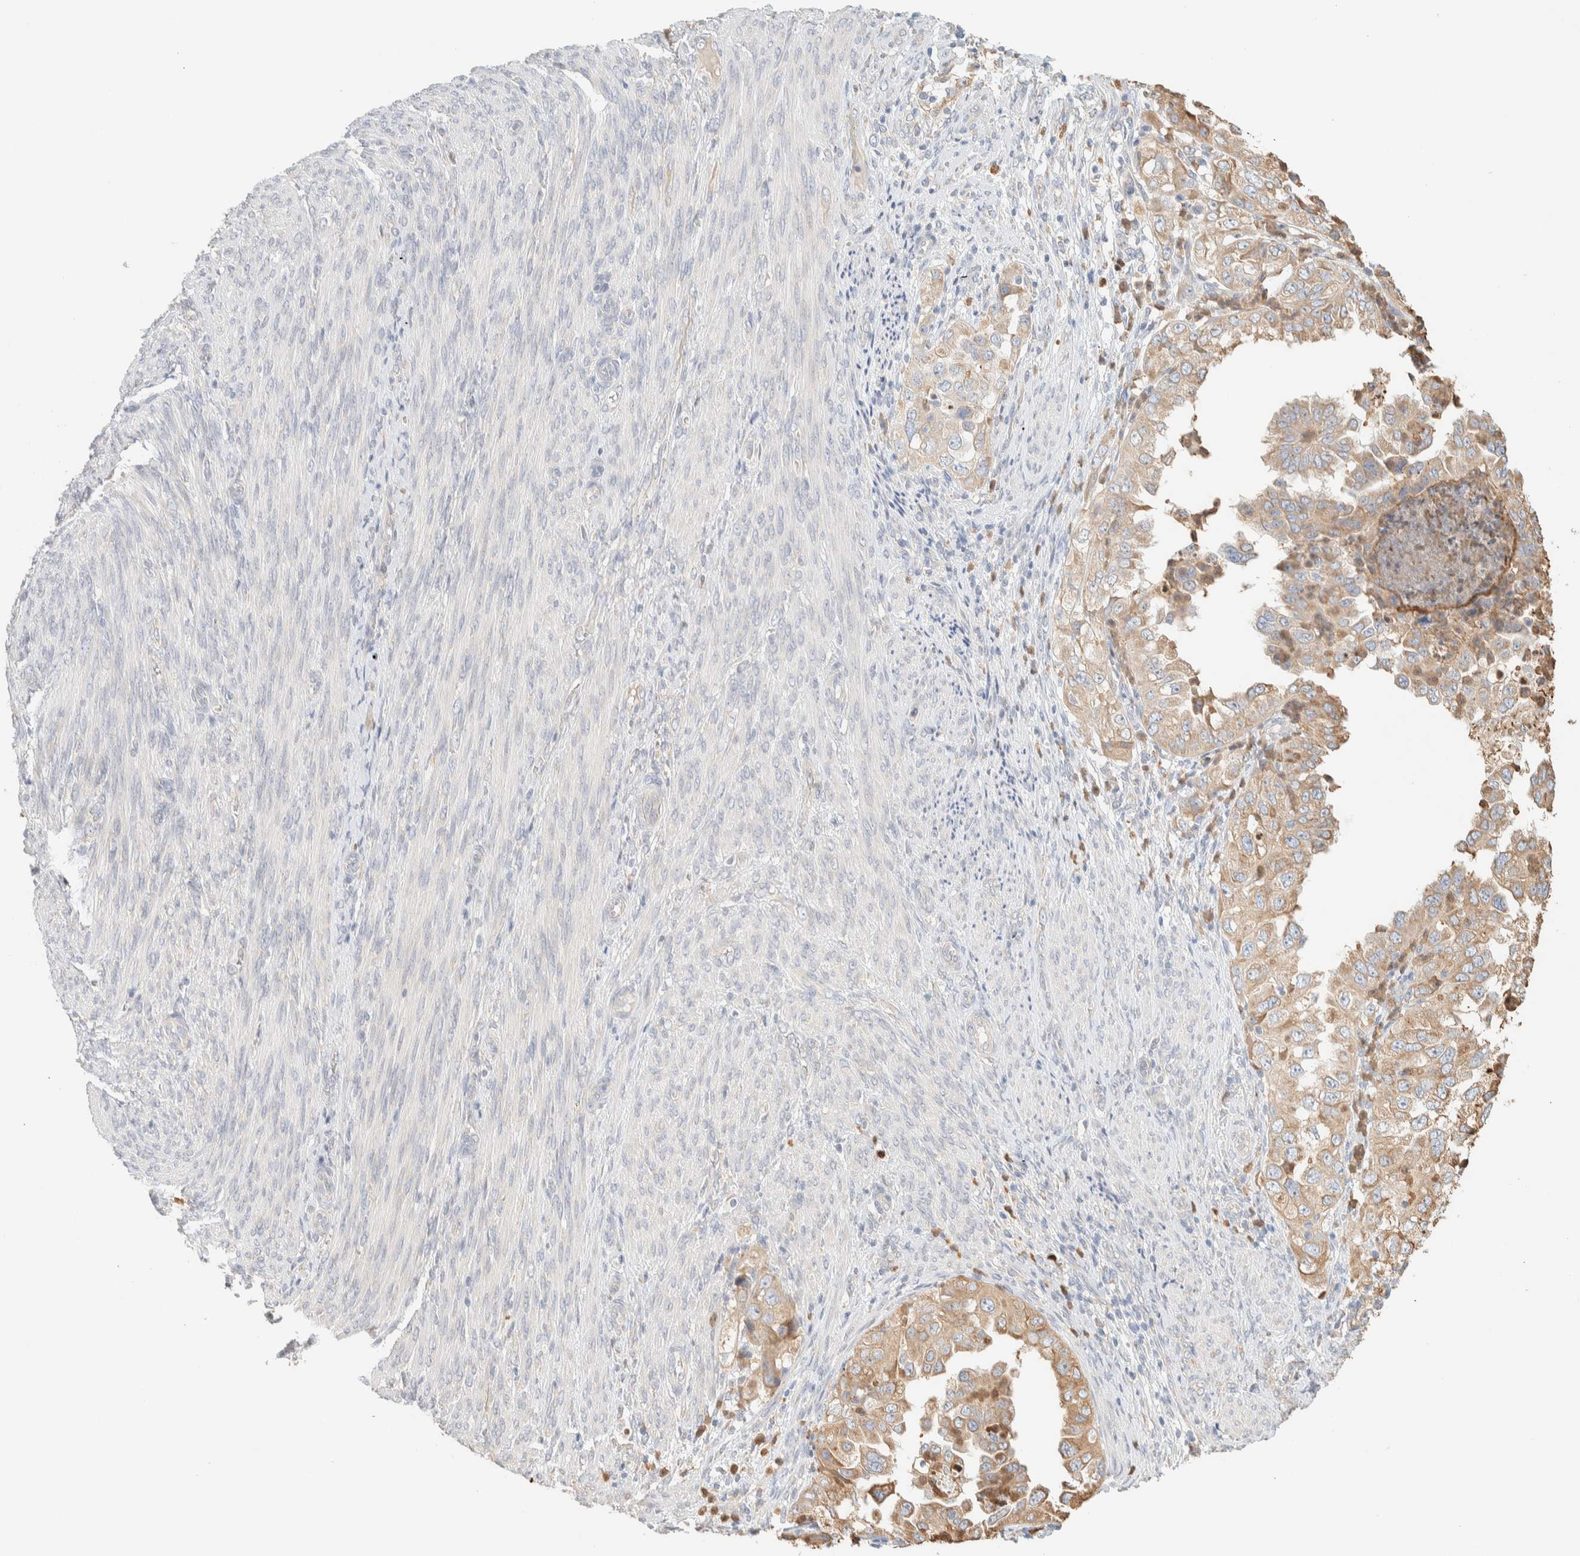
{"staining": {"intensity": "moderate", "quantity": ">75%", "location": "cytoplasmic/membranous"}, "tissue": "endometrial cancer", "cell_type": "Tumor cells", "image_type": "cancer", "snomed": [{"axis": "morphology", "description": "Adenocarcinoma, NOS"}, {"axis": "topography", "description": "Endometrium"}], "caption": "Tumor cells show medium levels of moderate cytoplasmic/membranous positivity in approximately >75% of cells in endometrial cancer (adenocarcinoma).", "gene": "TTC3", "patient": {"sex": "female", "age": 85}}